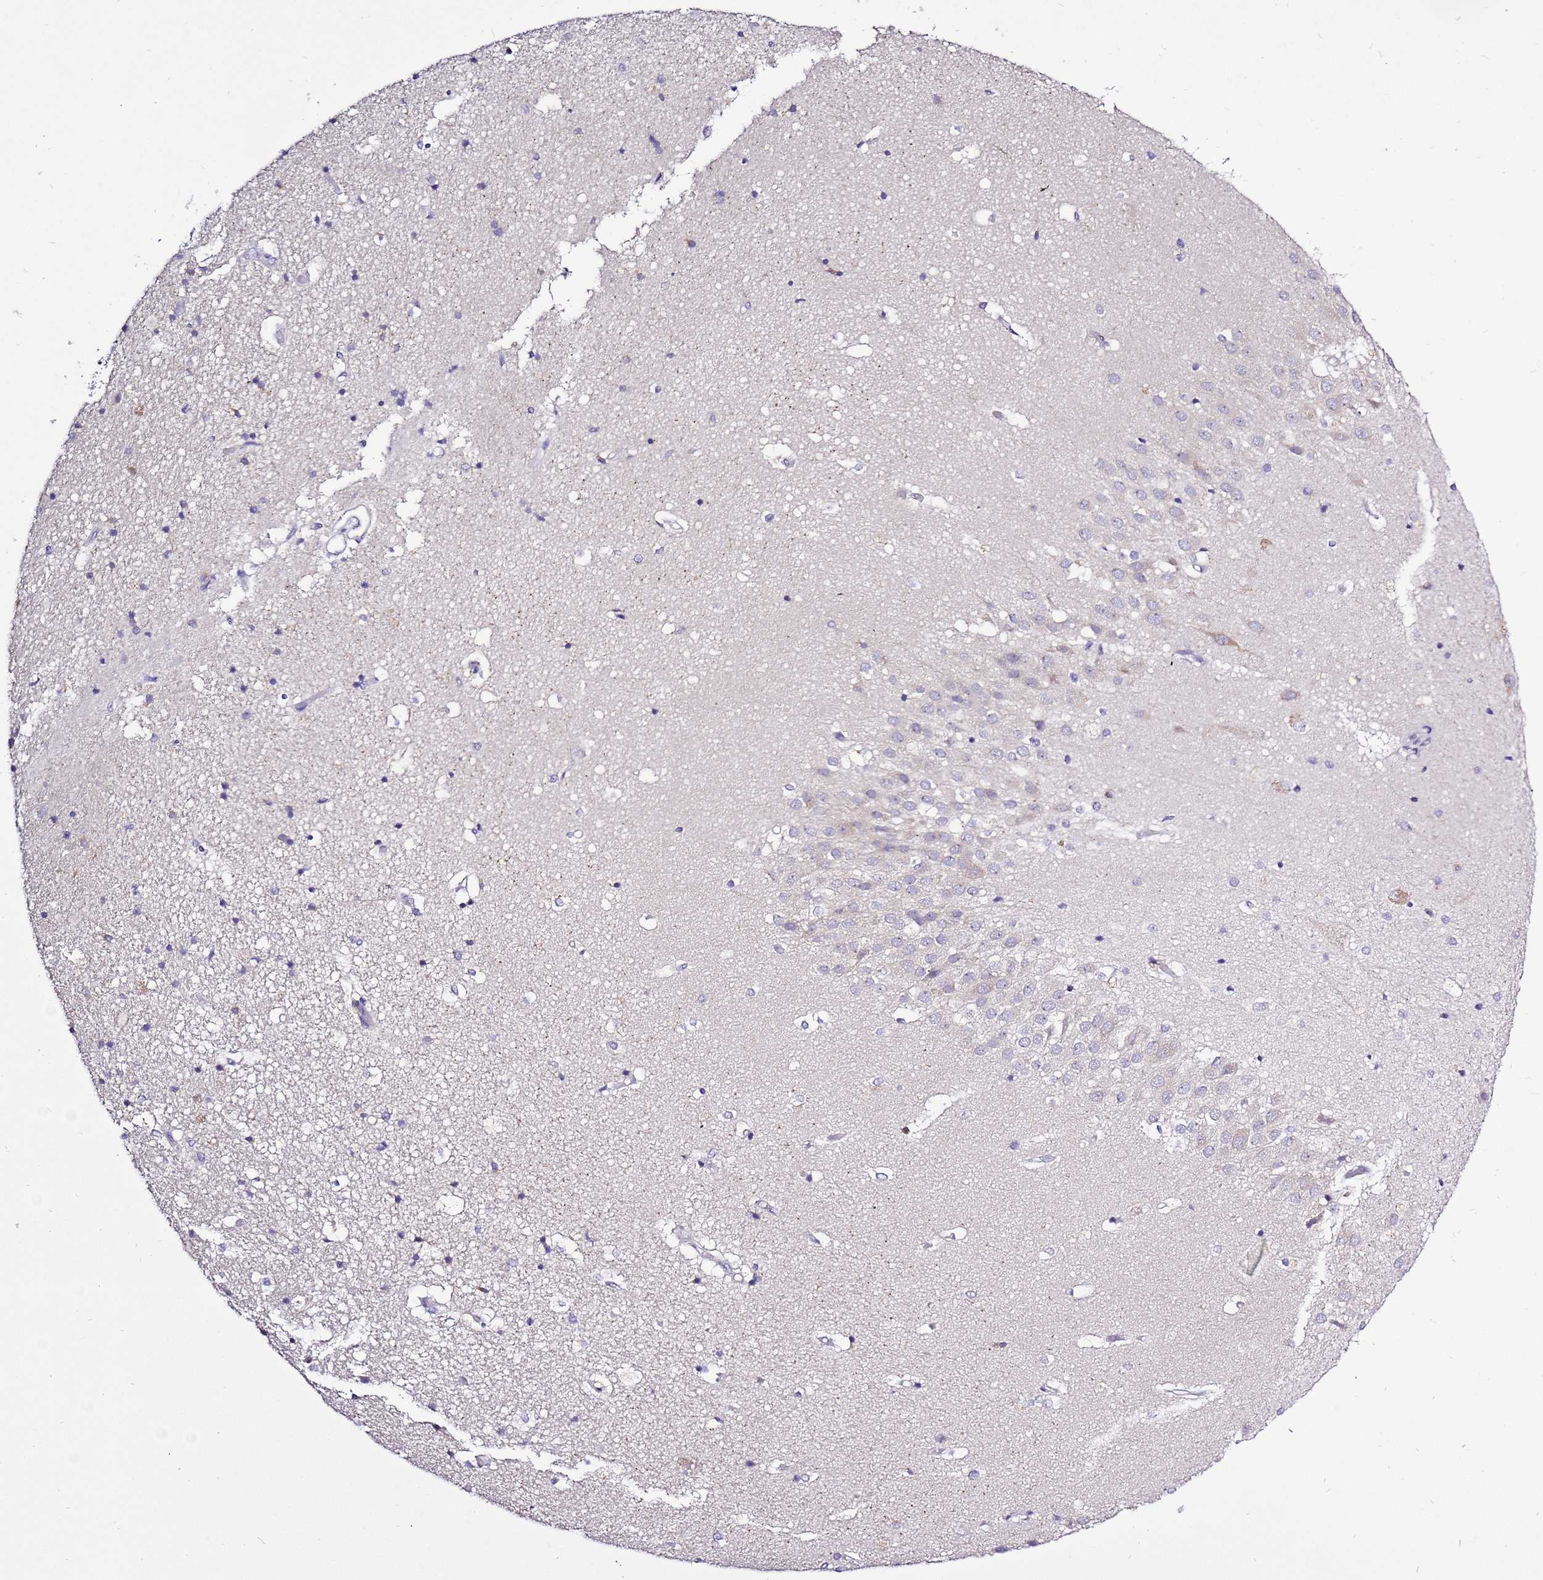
{"staining": {"intensity": "negative", "quantity": "none", "location": "none"}, "tissue": "hippocampus", "cell_type": "Glial cells", "image_type": "normal", "snomed": [{"axis": "morphology", "description": "Normal tissue, NOS"}, {"axis": "topography", "description": "Hippocampus"}], "caption": "Glial cells show no significant staining in unremarkable hippocampus.", "gene": "GLCE", "patient": {"sex": "female", "age": 52}}